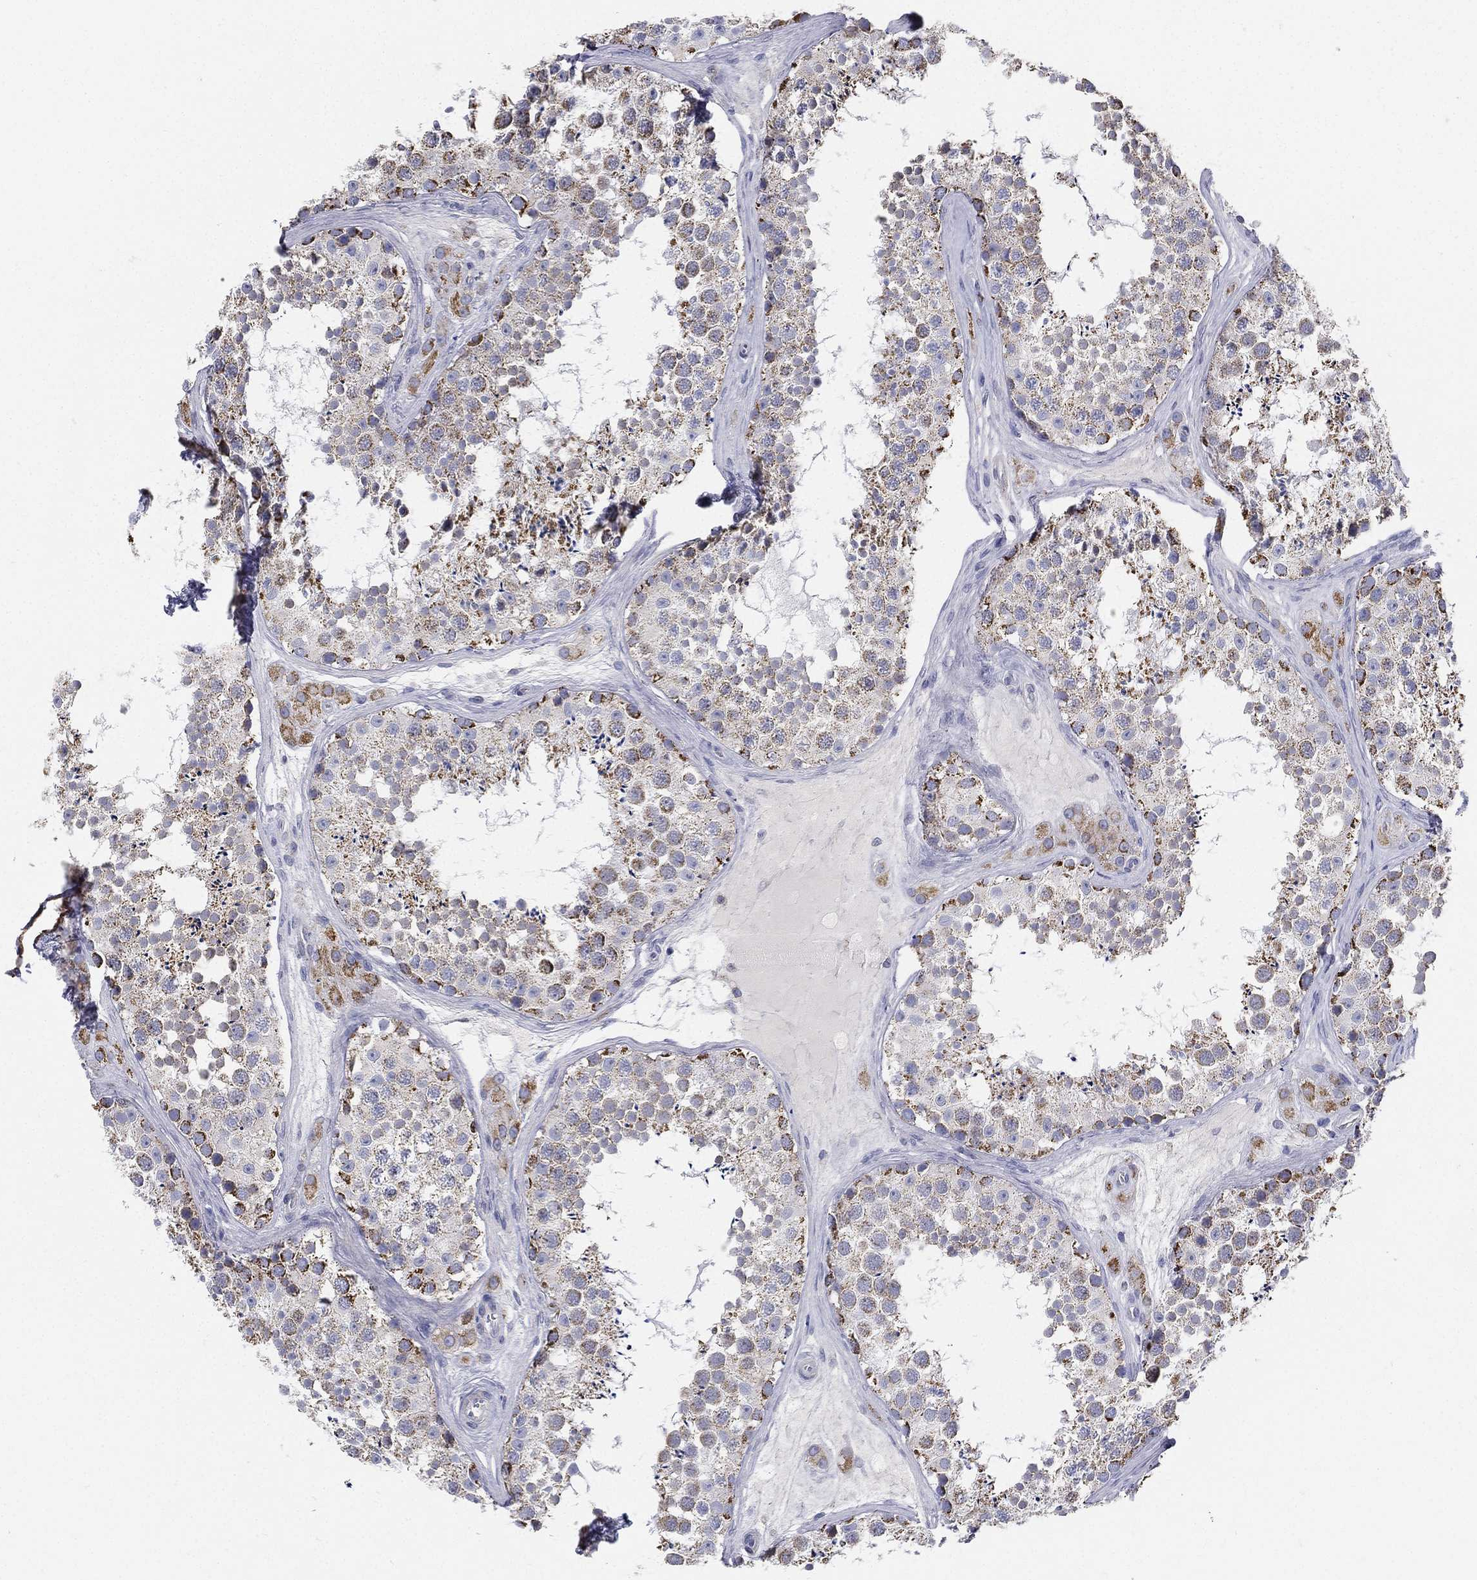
{"staining": {"intensity": "strong", "quantity": "<25%", "location": "cytoplasmic/membranous"}, "tissue": "testis", "cell_type": "Cells in seminiferous ducts", "image_type": "normal", "snomed": [{"axis": "morphology", "description": "Normal tissue, NOS"}, {"axis": "topography", "description": "Testis"}], "caption": "A micrograph of human testis stained for a protein shows strong cytoplasmic/membranous brown staining in cells in seminiferous ducts.", "gene": "PWWP3A", "patient": {"sex": "male", "age": 41}}